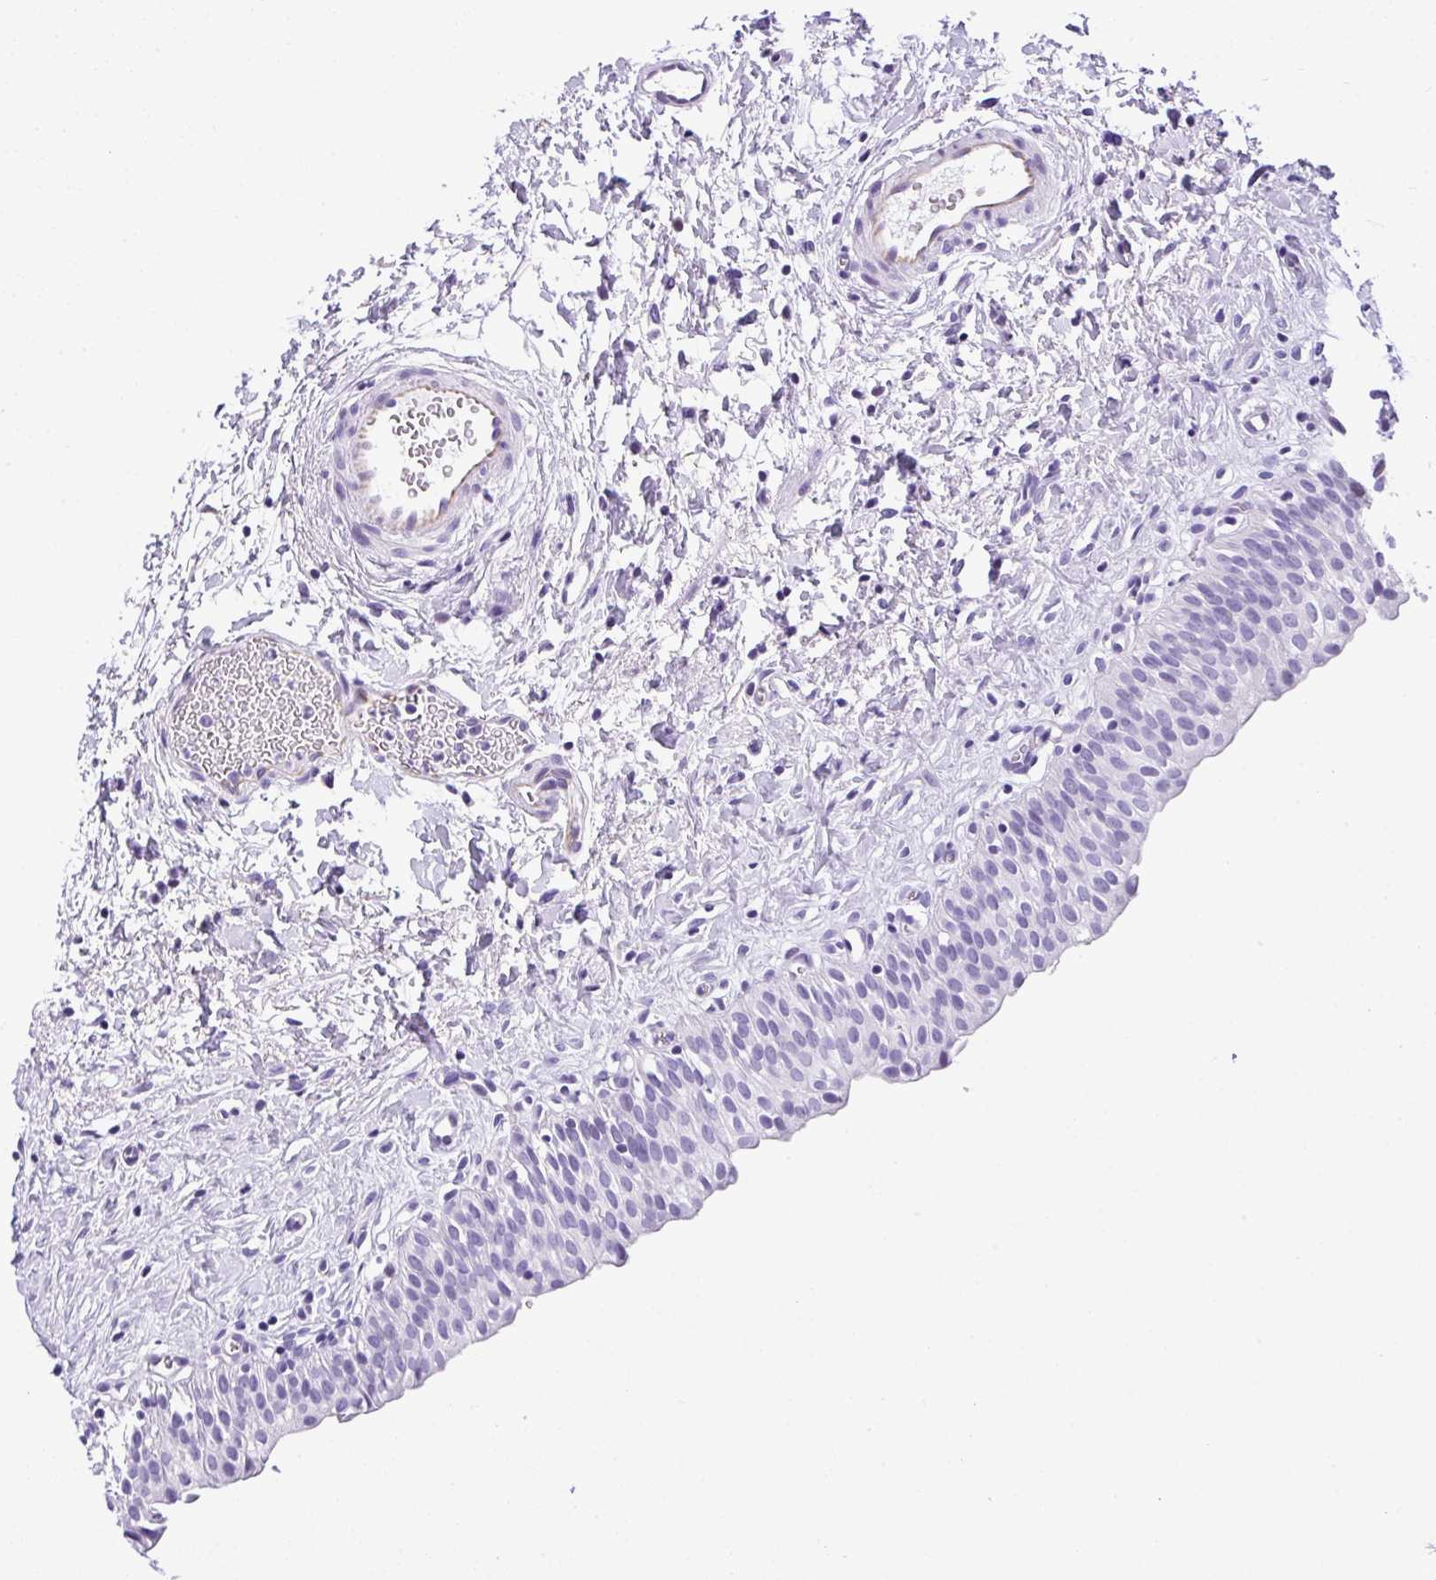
{"staining": {"intensity": "negative", "quantity": "none", "location": "none"}, "tissue": "urinary bladder", "cell_type": "Urothelial cells", "image_type": "normal", "snomed": [{"axis": "morphology", "description": "Normal tissue, NOS"}, {"axis": "topography", "description": "Urinary bladder"}], "caption": "IHC image of benign urinary bladder stained for a protein (brown), which exhibits no expression in urothelial cells. (Immunohistochemistry (ihc), brightfield microscopy, high magnification).", "gene": "MUC21", "patient": {"sex": "male", "age": 51}}